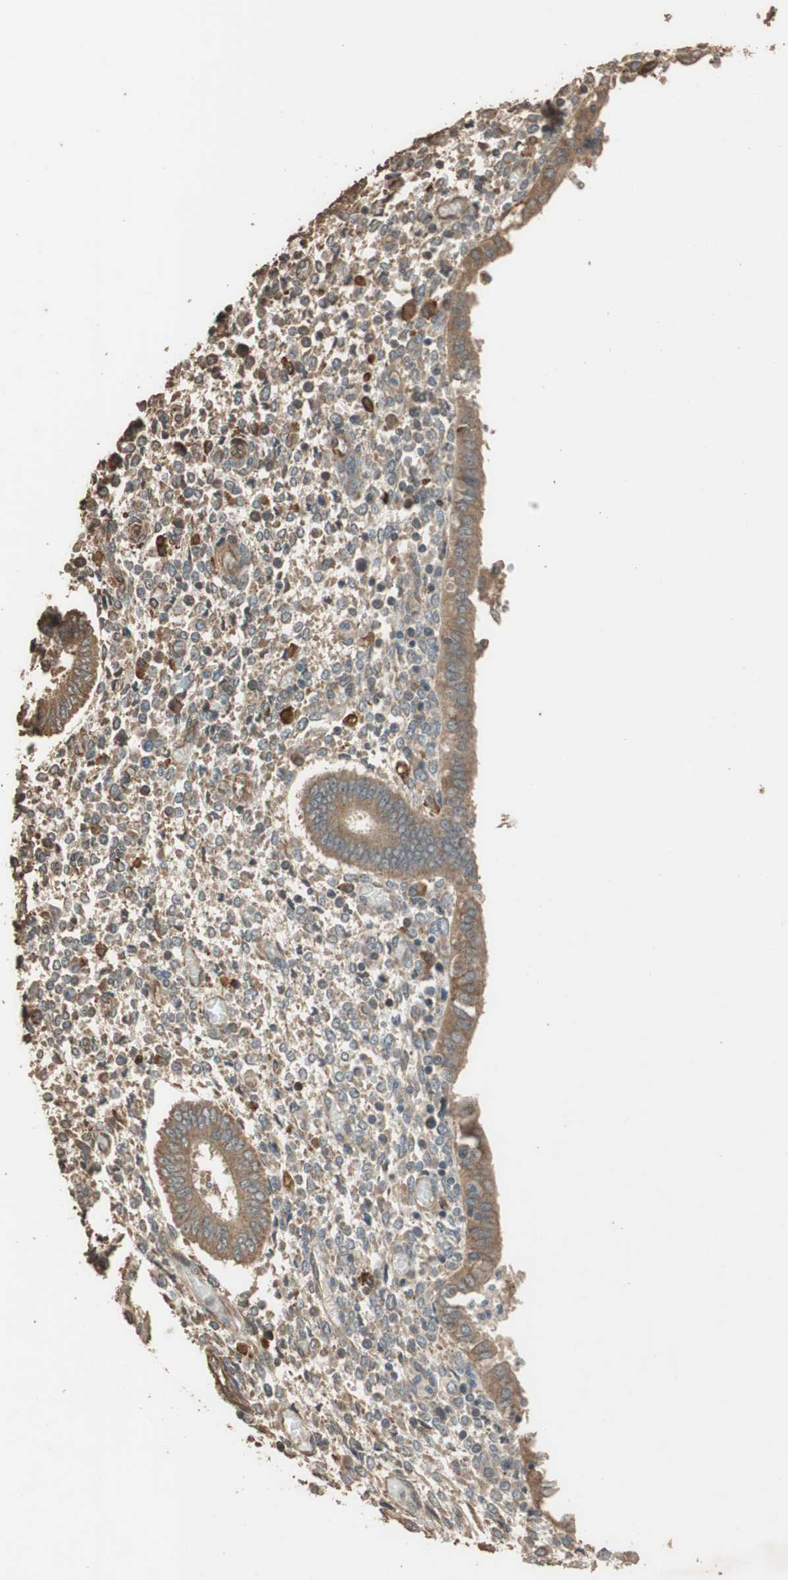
{"staining": {"intensity": "moderate", "quantity": ">75%", "location": "cytoplasmic/membranous"}, "tissue": "endometrium", "cell_type": "Cells in endometrial stroma", "image_type": "normal", "snomed": [{"axis": "morphology", "description": "Normal tissue, NOS"}, {"axis": "topography", "description": "Endometrium"}], "caption": "Brown immunohistochemical staining in normal endometrium reveals moderate cytoplasmic/membranous positivity in about >75% of cells in endometrial stroma. Immunohistochemistry (ihc) stains the protein of interest in brown and the nuclei are stained blue.", "gene": "MST1R", "patient": {"sex": "female", "age": 35}}